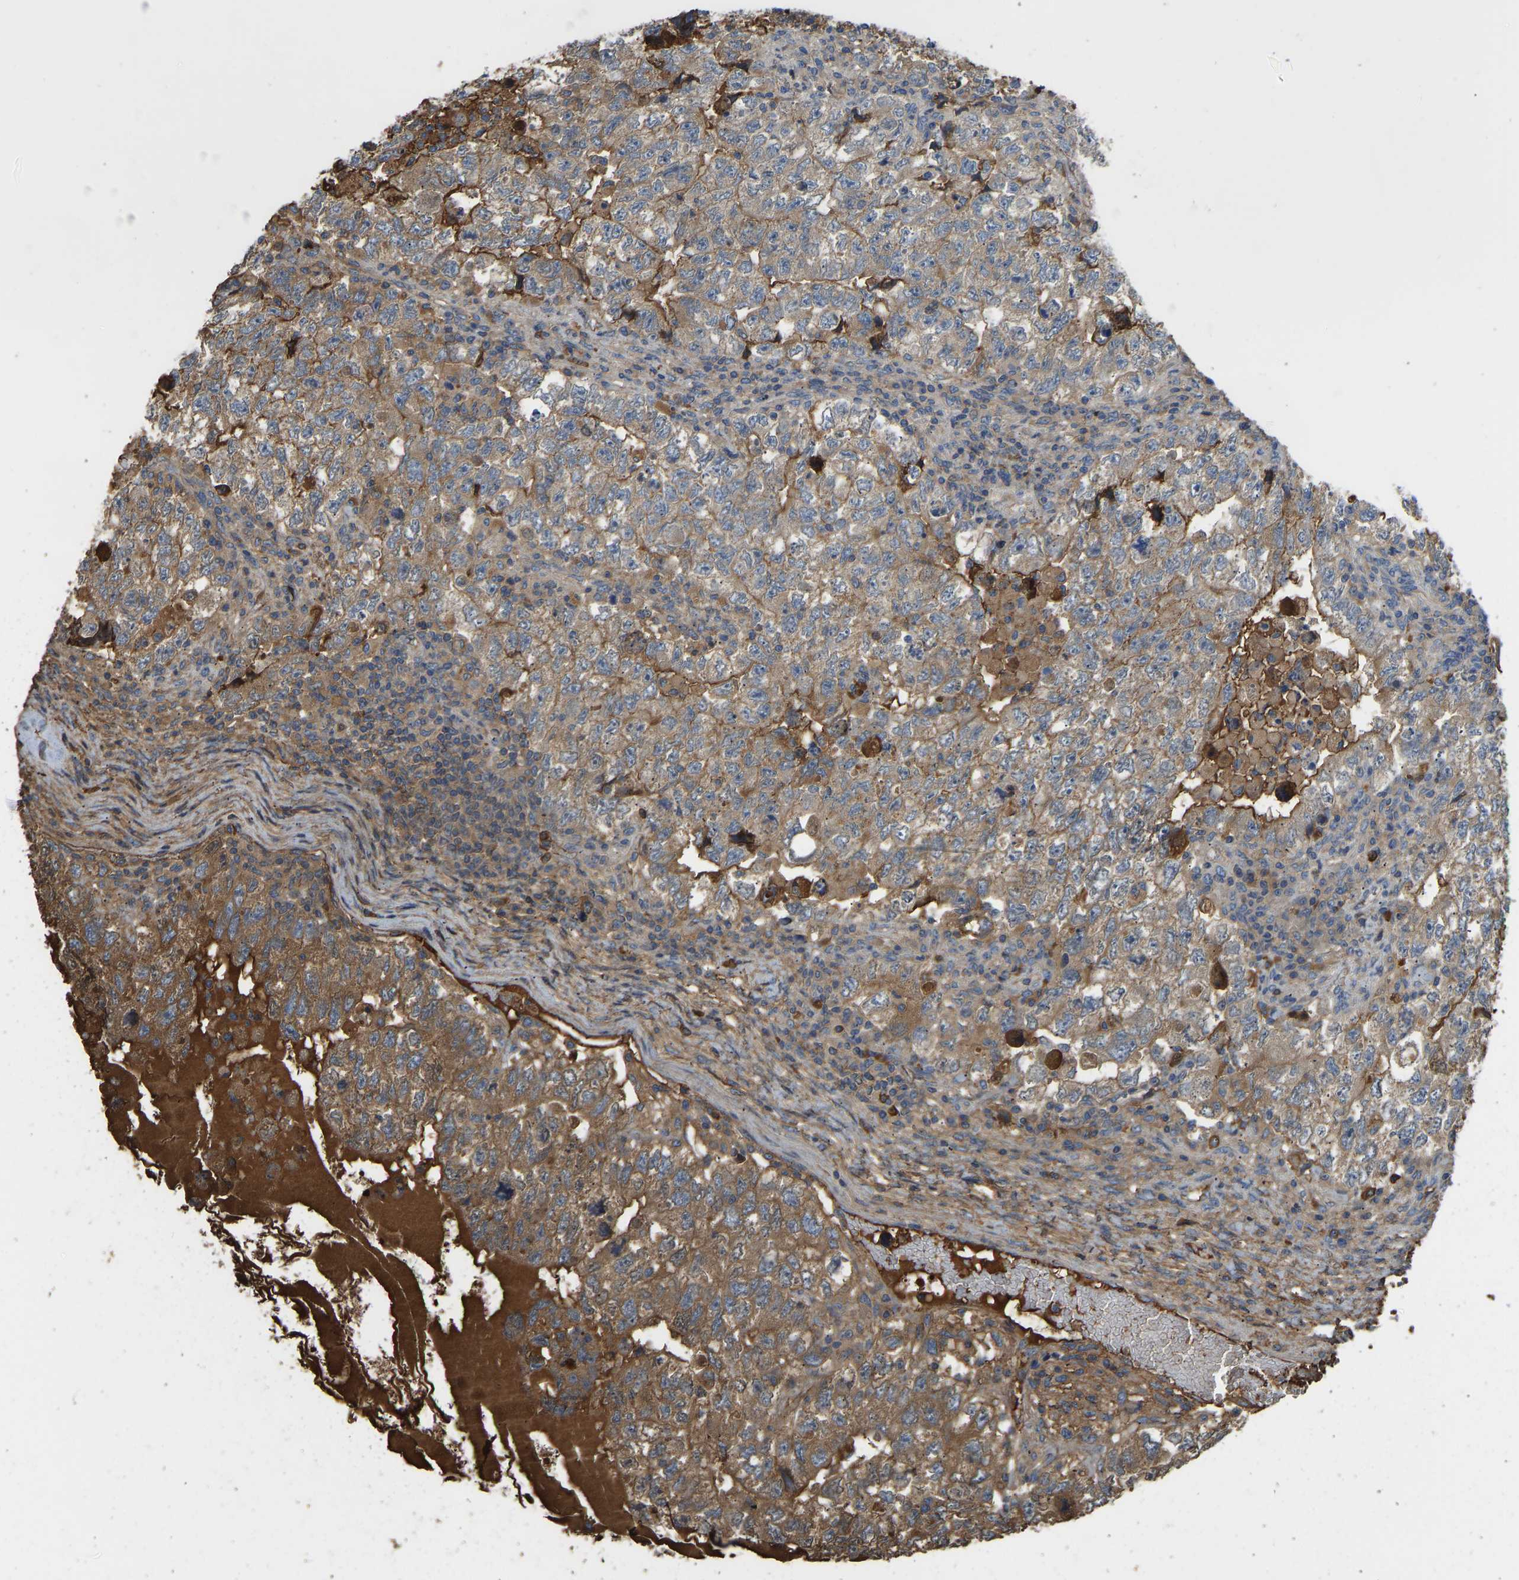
{"staining": {"intensity": "weak", "quantity": ">75%", "location": "cytoplasmic/membranous"}, "tissue": "testis cancer", "cell_type": "Tumor cells", "image_type": "cancer", "snomed": [{"axis": "morphology", "description": "Carcinoma, Embryonal, NOS"}, {"axis": "topography", "description": "Testis"}], "caption": "Protein staining shows weak cytoplasmic/membranous staining in approximately >75% of tumor cells in embryonal carcinoma (testis).", "gene": "VCPKMT", "patient": {"sex": "male", "age": 36}}